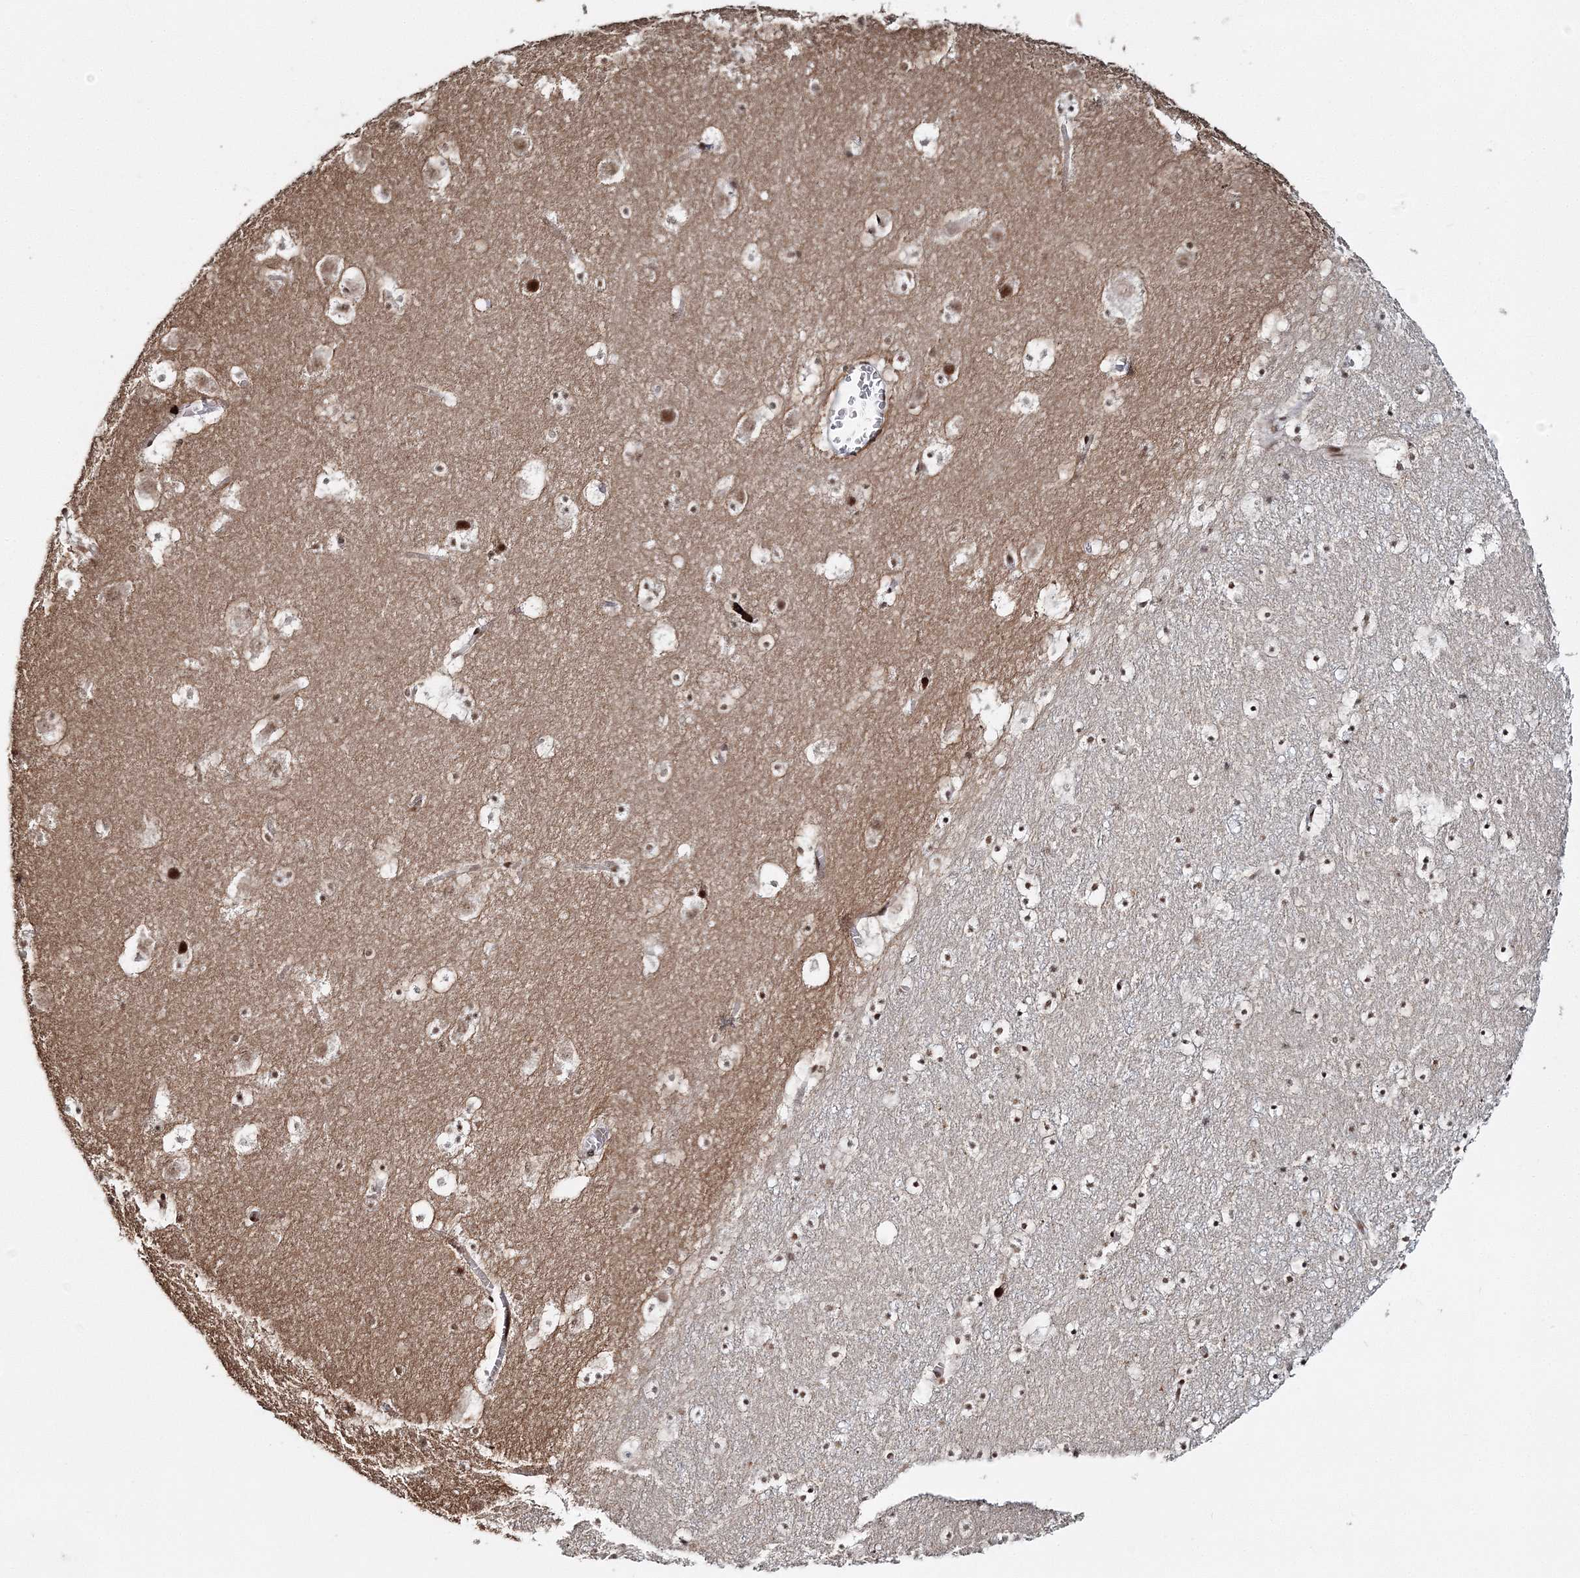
{"staining": {"intensity": "moderate", "quantity": ">75%", "location": "nuclear"}, "tissue": "caudate", "cell_type": "Glial cells", "image_type": "normal", "snomed": [{"axis": "morphology", "description": "Normal tissue, NOS"}, {"axis": "topography", "description": "Lateral ventricle wall"}], "caption": "This photomicrograph exhibits IHC staining of benign caudate, with medium moderate nuclear positivity in about >75% of glial cells.", "gene": "ENSG00000290315", "patient": {"sex": "male", "age": 45}}